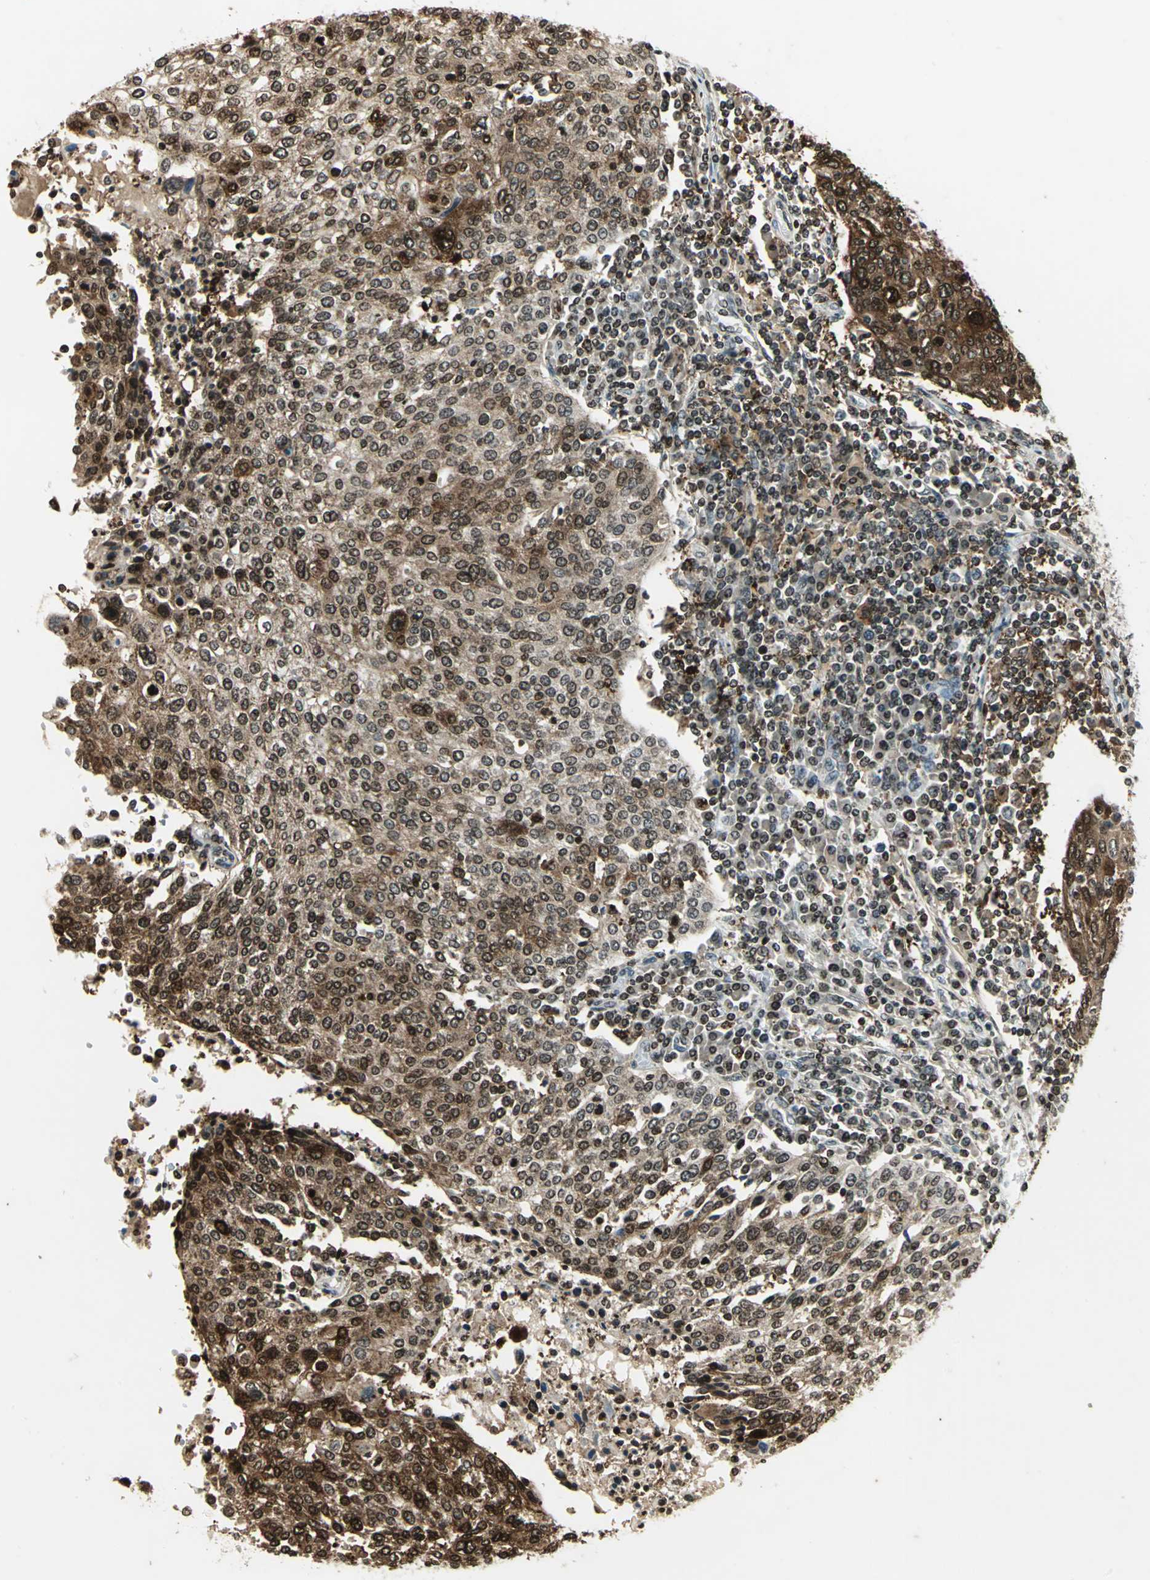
{"staining": {"intensity": "strong", "quantity": ">75%", "location": "cytoplasmic/membranous,nuclear"}, "tissue": "cervical cancer", "cell_type": "Tumor cells", "image_type": "cancer", "snomed": [{"axis": "morphology", "description": "Squamous cell carcinoma, NOS"}, {"axis": "topography", "description": "Cervix"}], "caption": "A high amount of strong cytoplasmic/membranous and nuclear positivity is seen in approximately >75% of tumor cells in cervical cancer tissue.", "gene": "LGALS3", "patient": {"sex": "female", "age": 40}}